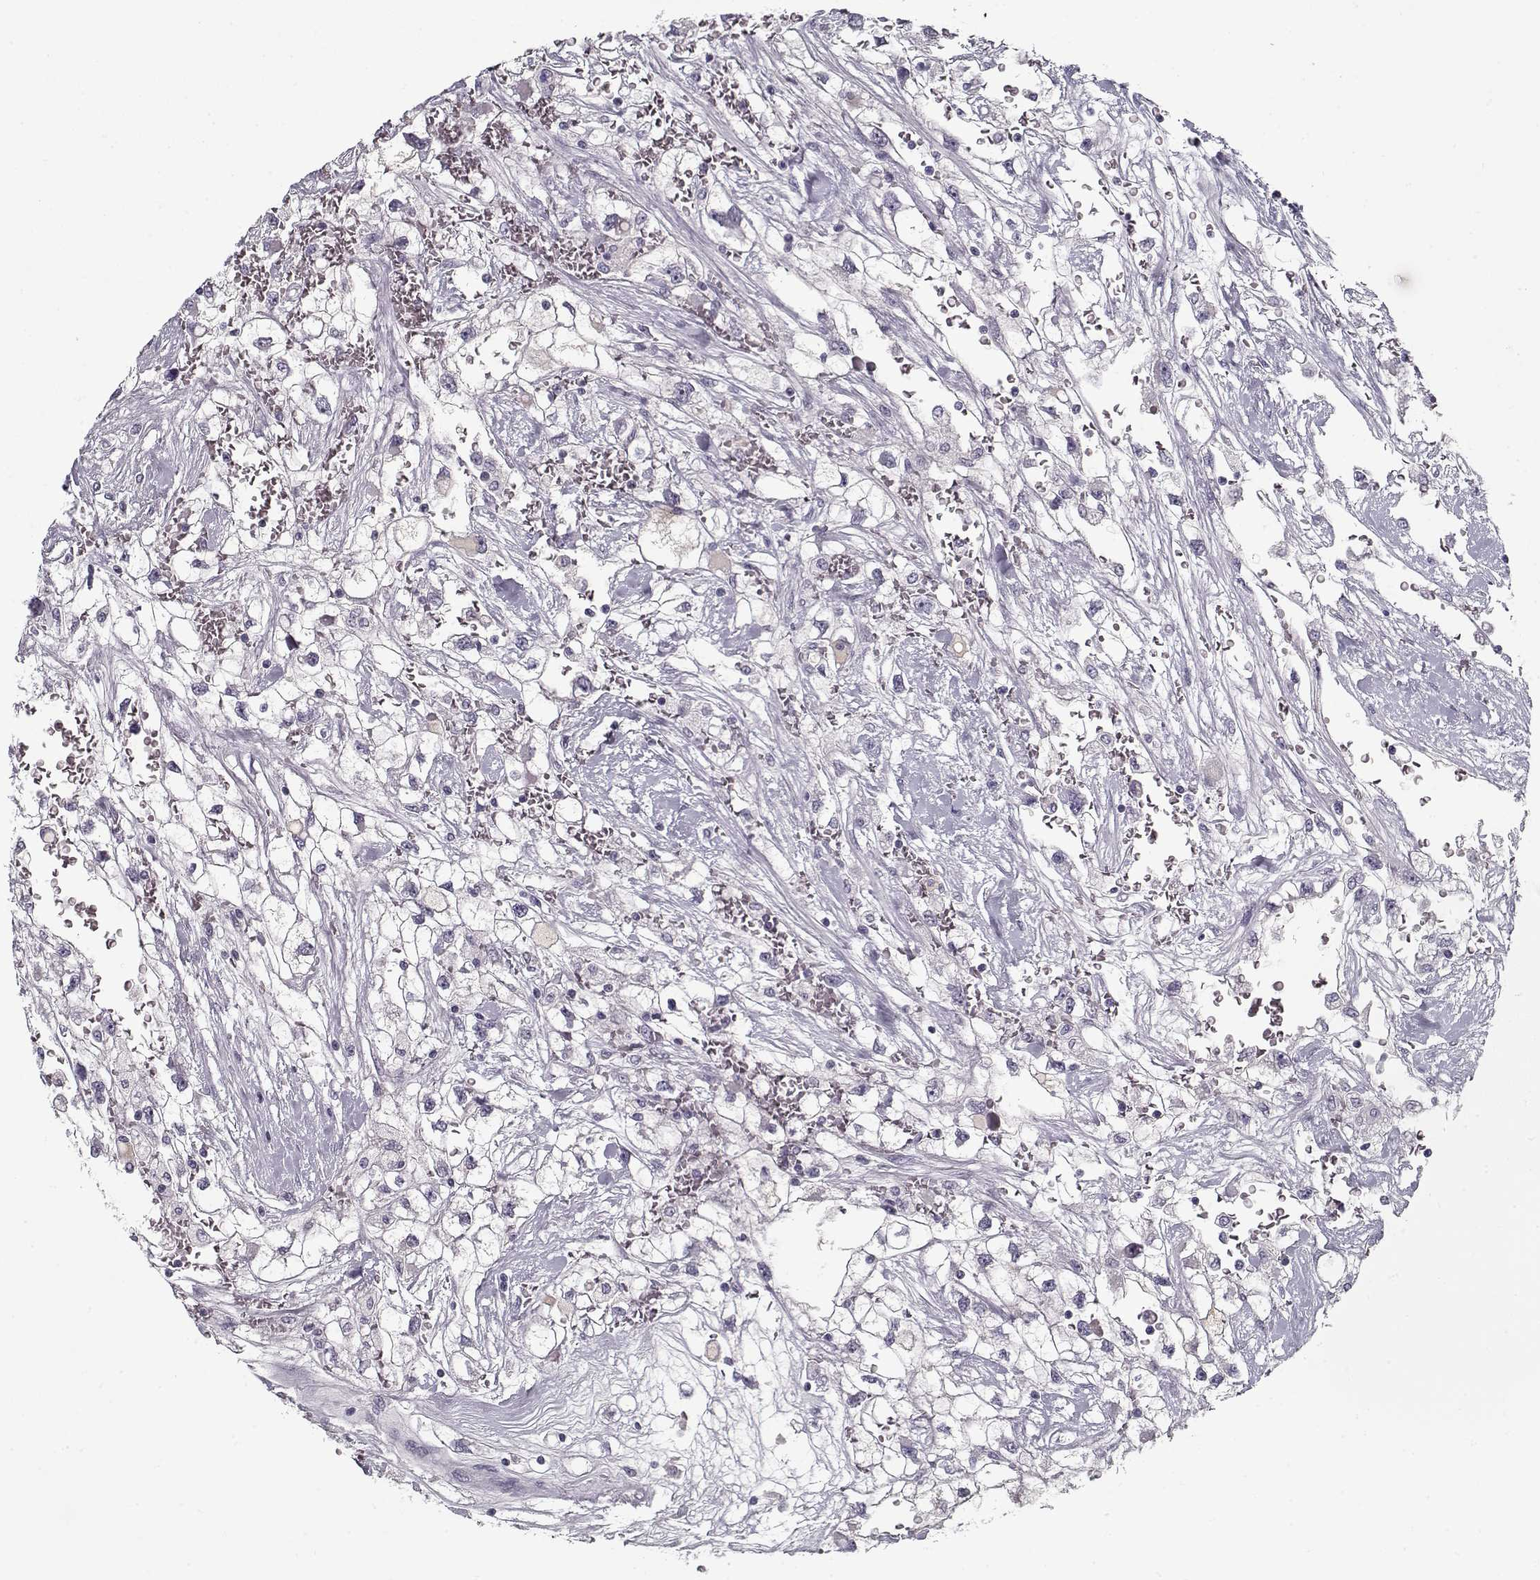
{"staining": {"intensity": "negative", "quantity": "none", "location": "none"}, "tissue": "renal cancer", "cell_type": "Tumor cells", "image_type": "cancer", "snomed": [{"axis": "morphology", "description": "Adenocarcinoma, NOS"}, {"axis": "topography", "description": "Kidney"}], "caption": "Immunohistochemical staining of renal cancer (adenocarcinoma) shows no significant expression in tumor cells. The staining is performed using DAB (3,3'-diaminobenzidine) brown chromogen with nuclei counter-stained in using hematoxylin.", "gene": "SPACA9", "patient": {"sex": "male", "age": 59}}